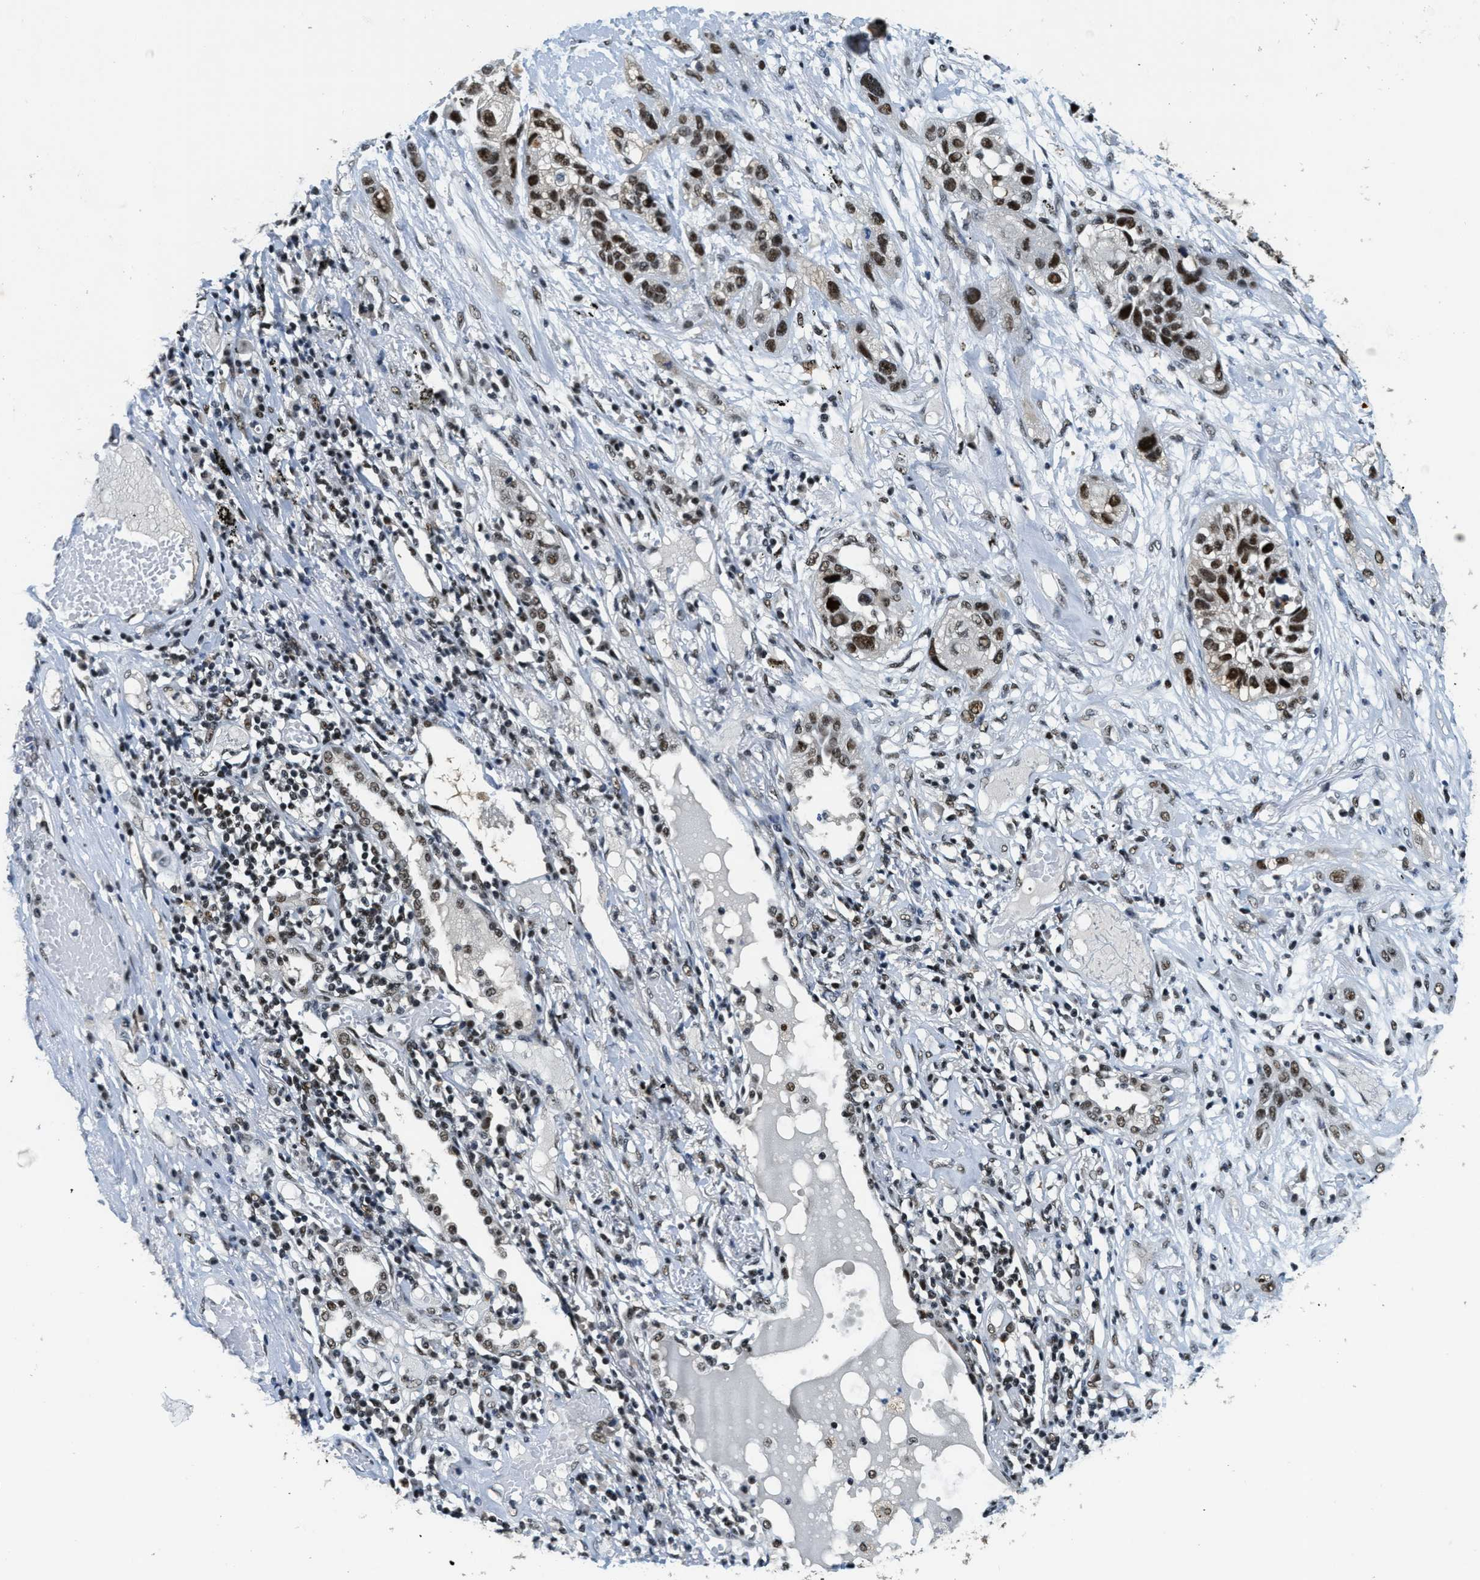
{"staining": {"intensity": "strong", "quantity": ">75%", "location": "nuclear"}, "tissue": "lung cancer", "cell_type": "Tumor cells", "image_type": "cancer", "snomed": [{"axis": "morphology", "description": "Squamous cell carcinoma, NOS"}, {"axis": "topography", "description": "Lung"}], "caption": "Brown immunohistochemical staining in human lung cancer demonstrates strong nuclear expression in about >75% of tumor cells.", "gene": "SSB", "patient": {"sex": "male", "age": 71}}